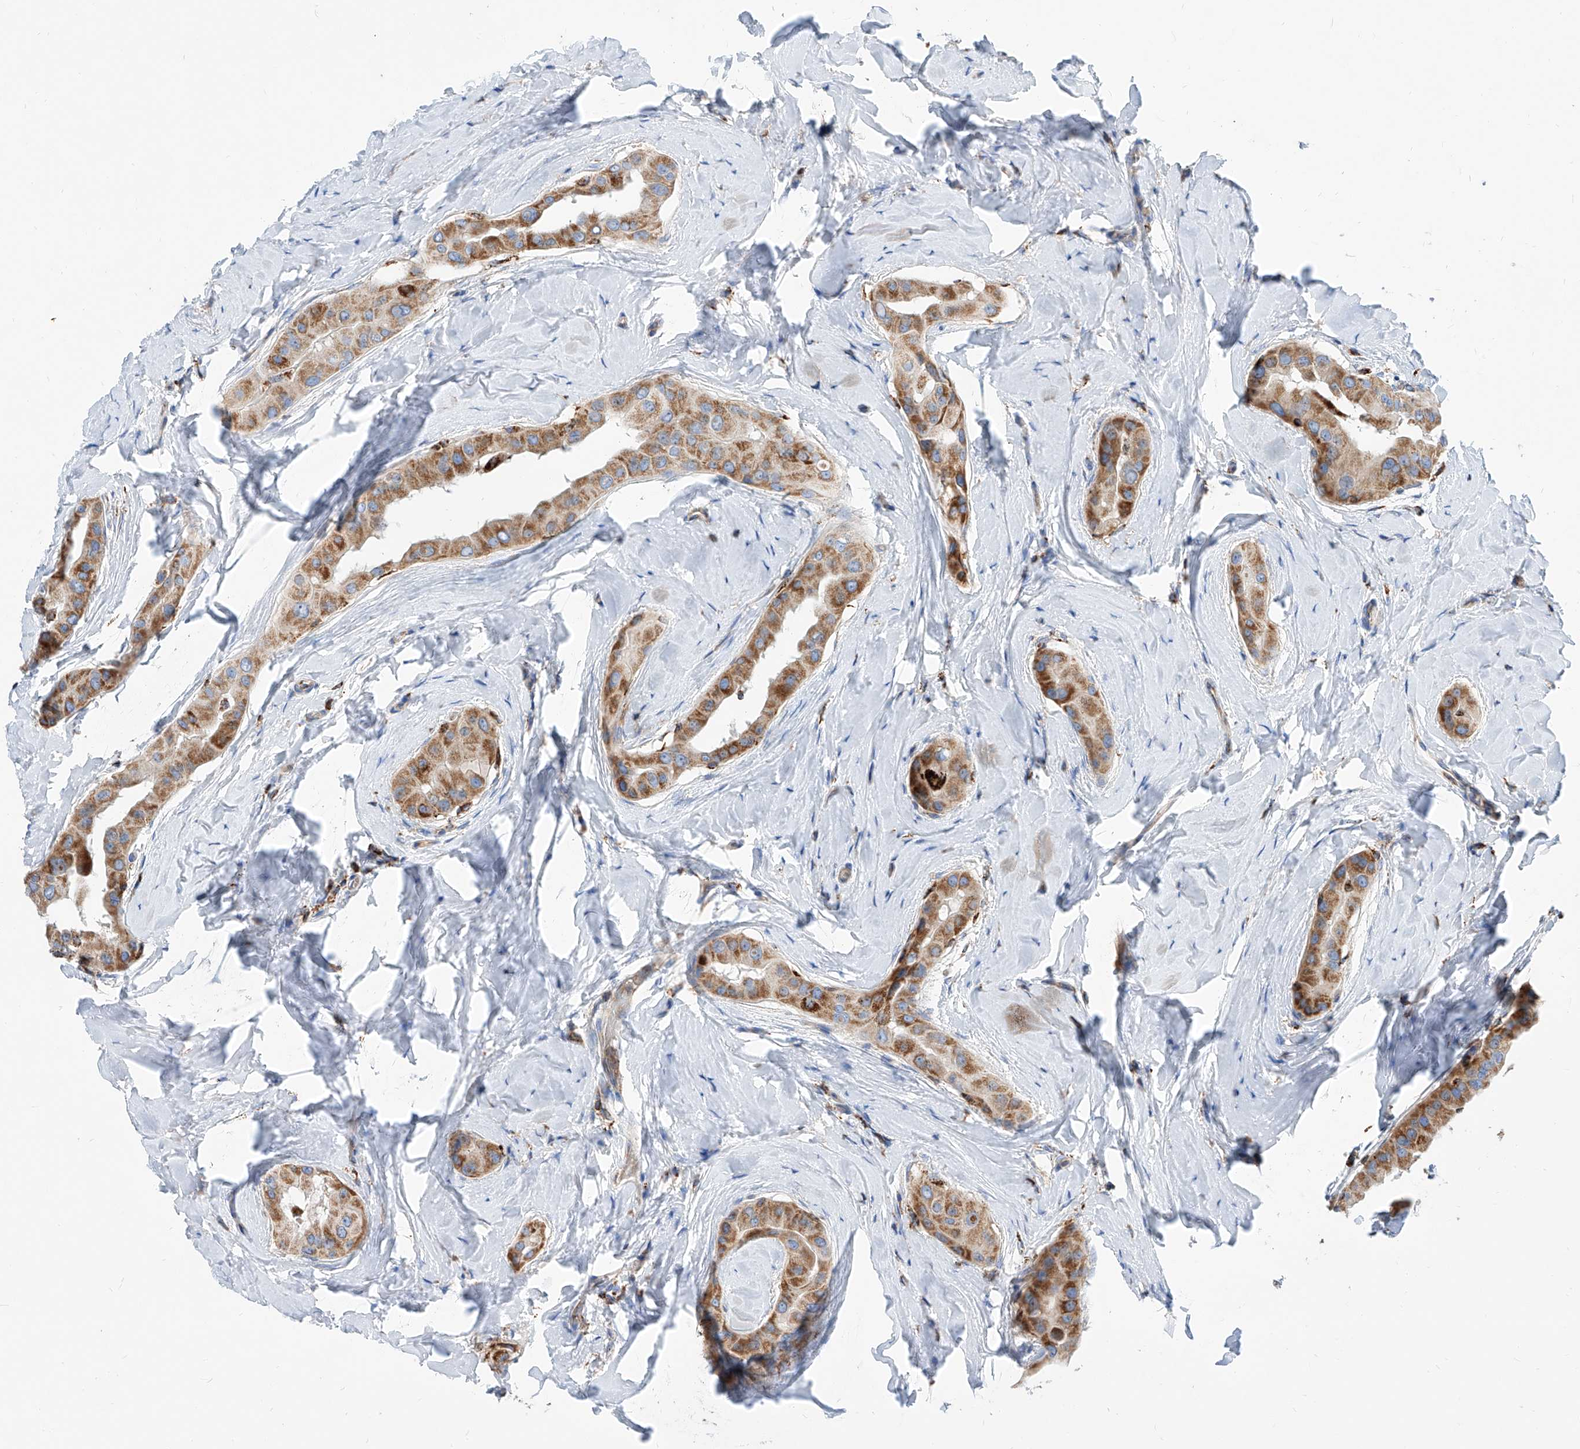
{"staining": {"intensity": "moderate", "quantity": ">75%", "location": "cytoplasmic/membranous"}, "tissue": "thyroid cancer", "cell_type": "Tumor cells", "image_type": "cancer", "snomed": [{"axis": "morphology", "description": "Papillary adenocarcinoma, NOS"}, {"axis": "topography", "description": "Thyroid gland"}], "caption": "A photomicrograph of thyroid cancer (papillary adenocarcinoma) stained for a protein reveals moderate cytoplasmic/membranous brown staining in tumor cells.", "gene": "CPNE5", "patient": {"sex": "male", "age": 33}}